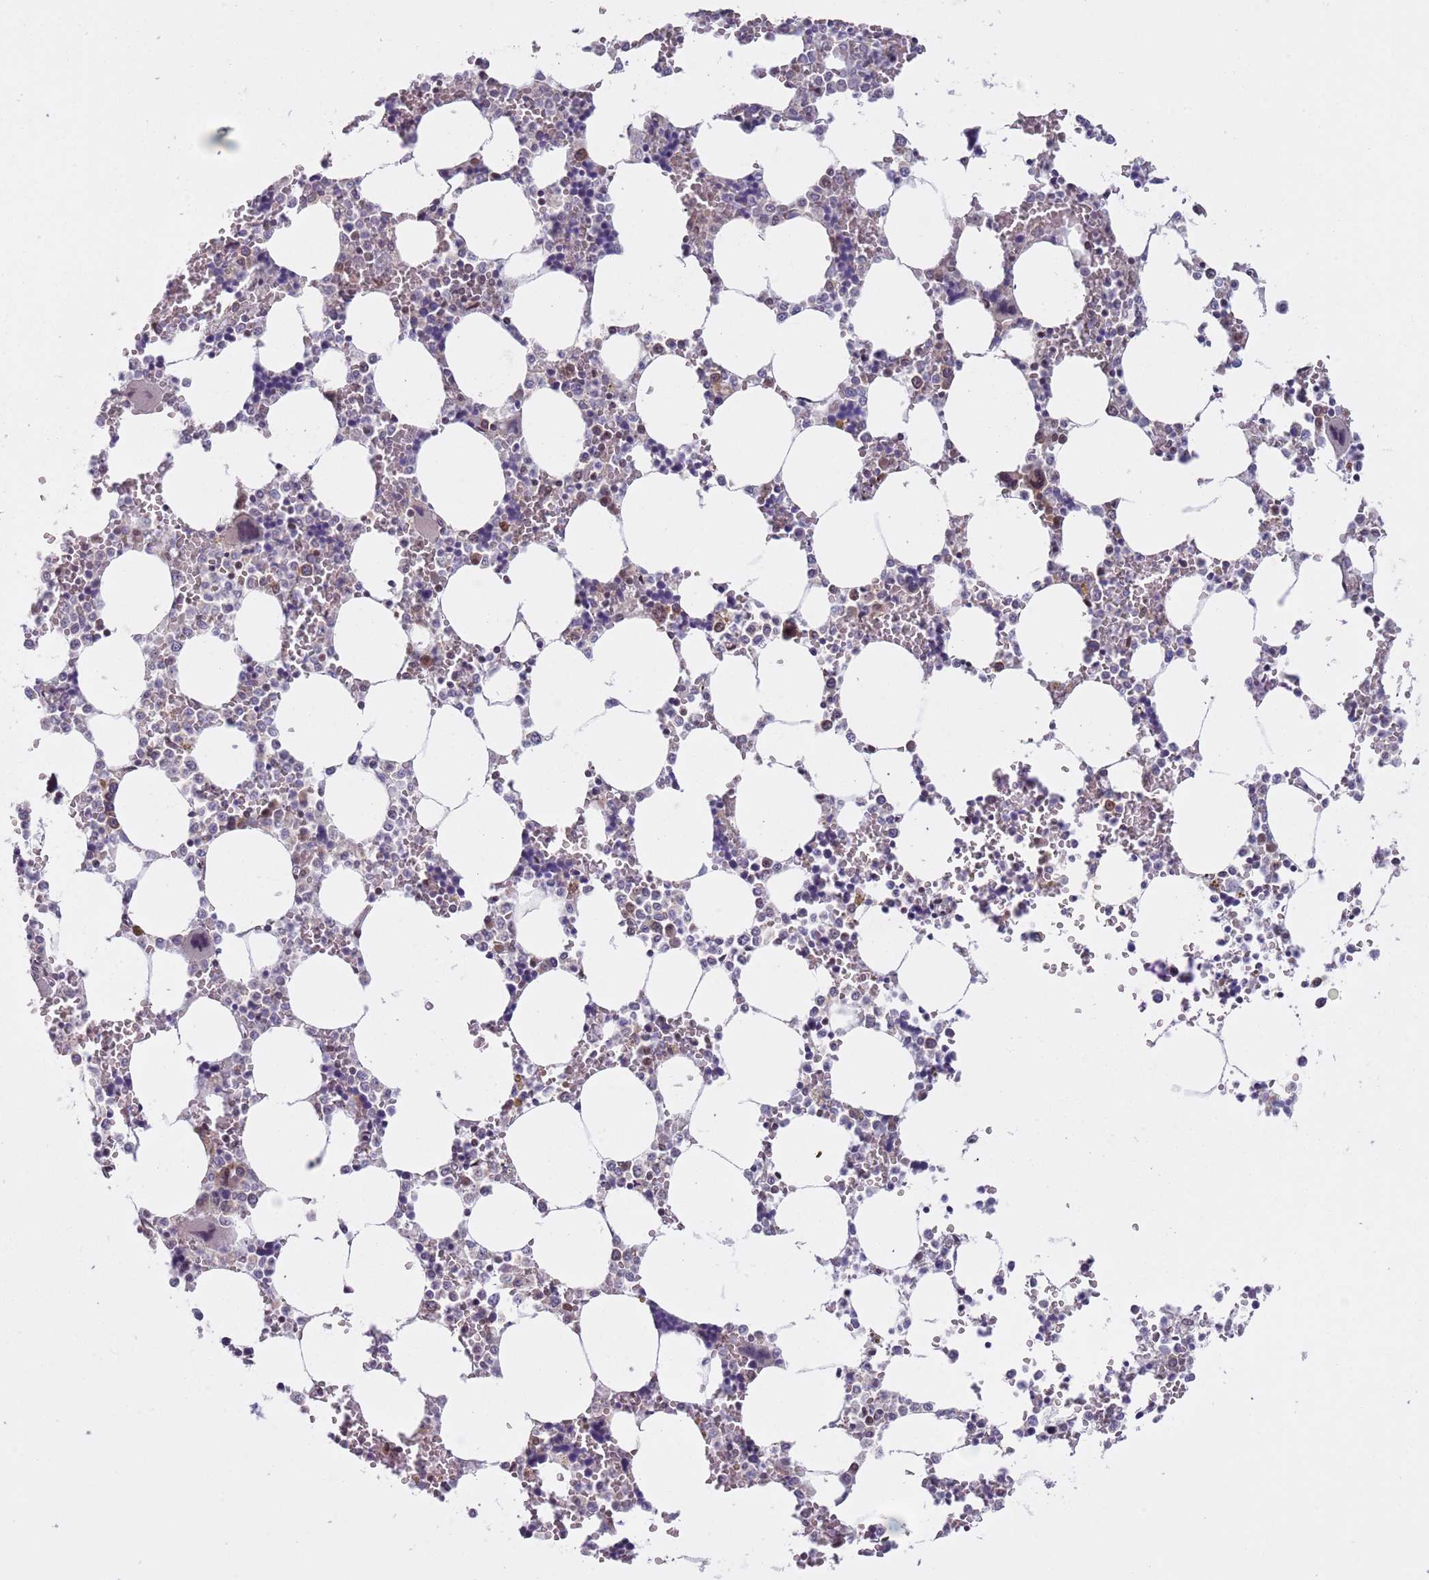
{"staining": {"intensity": "moderate", "quantity": "<25%", "location": "nuclear"}, "tissue": "bone marrow", "cell_type": "Hematopoietic cells", "image_type": "normal", "snomed": [{"axis": "morphology", "description": "Normal tissue, NOS"}, {"axis": "topography", "description": "Bone marrow"}], "caption": "Protein analysis of benign bone marrow exhibits moderate nuclear staining in approximately <25% of hematopoietic cells.", "gene": "SLC25A32", "patient": {"sex": "male", "age": 64}}